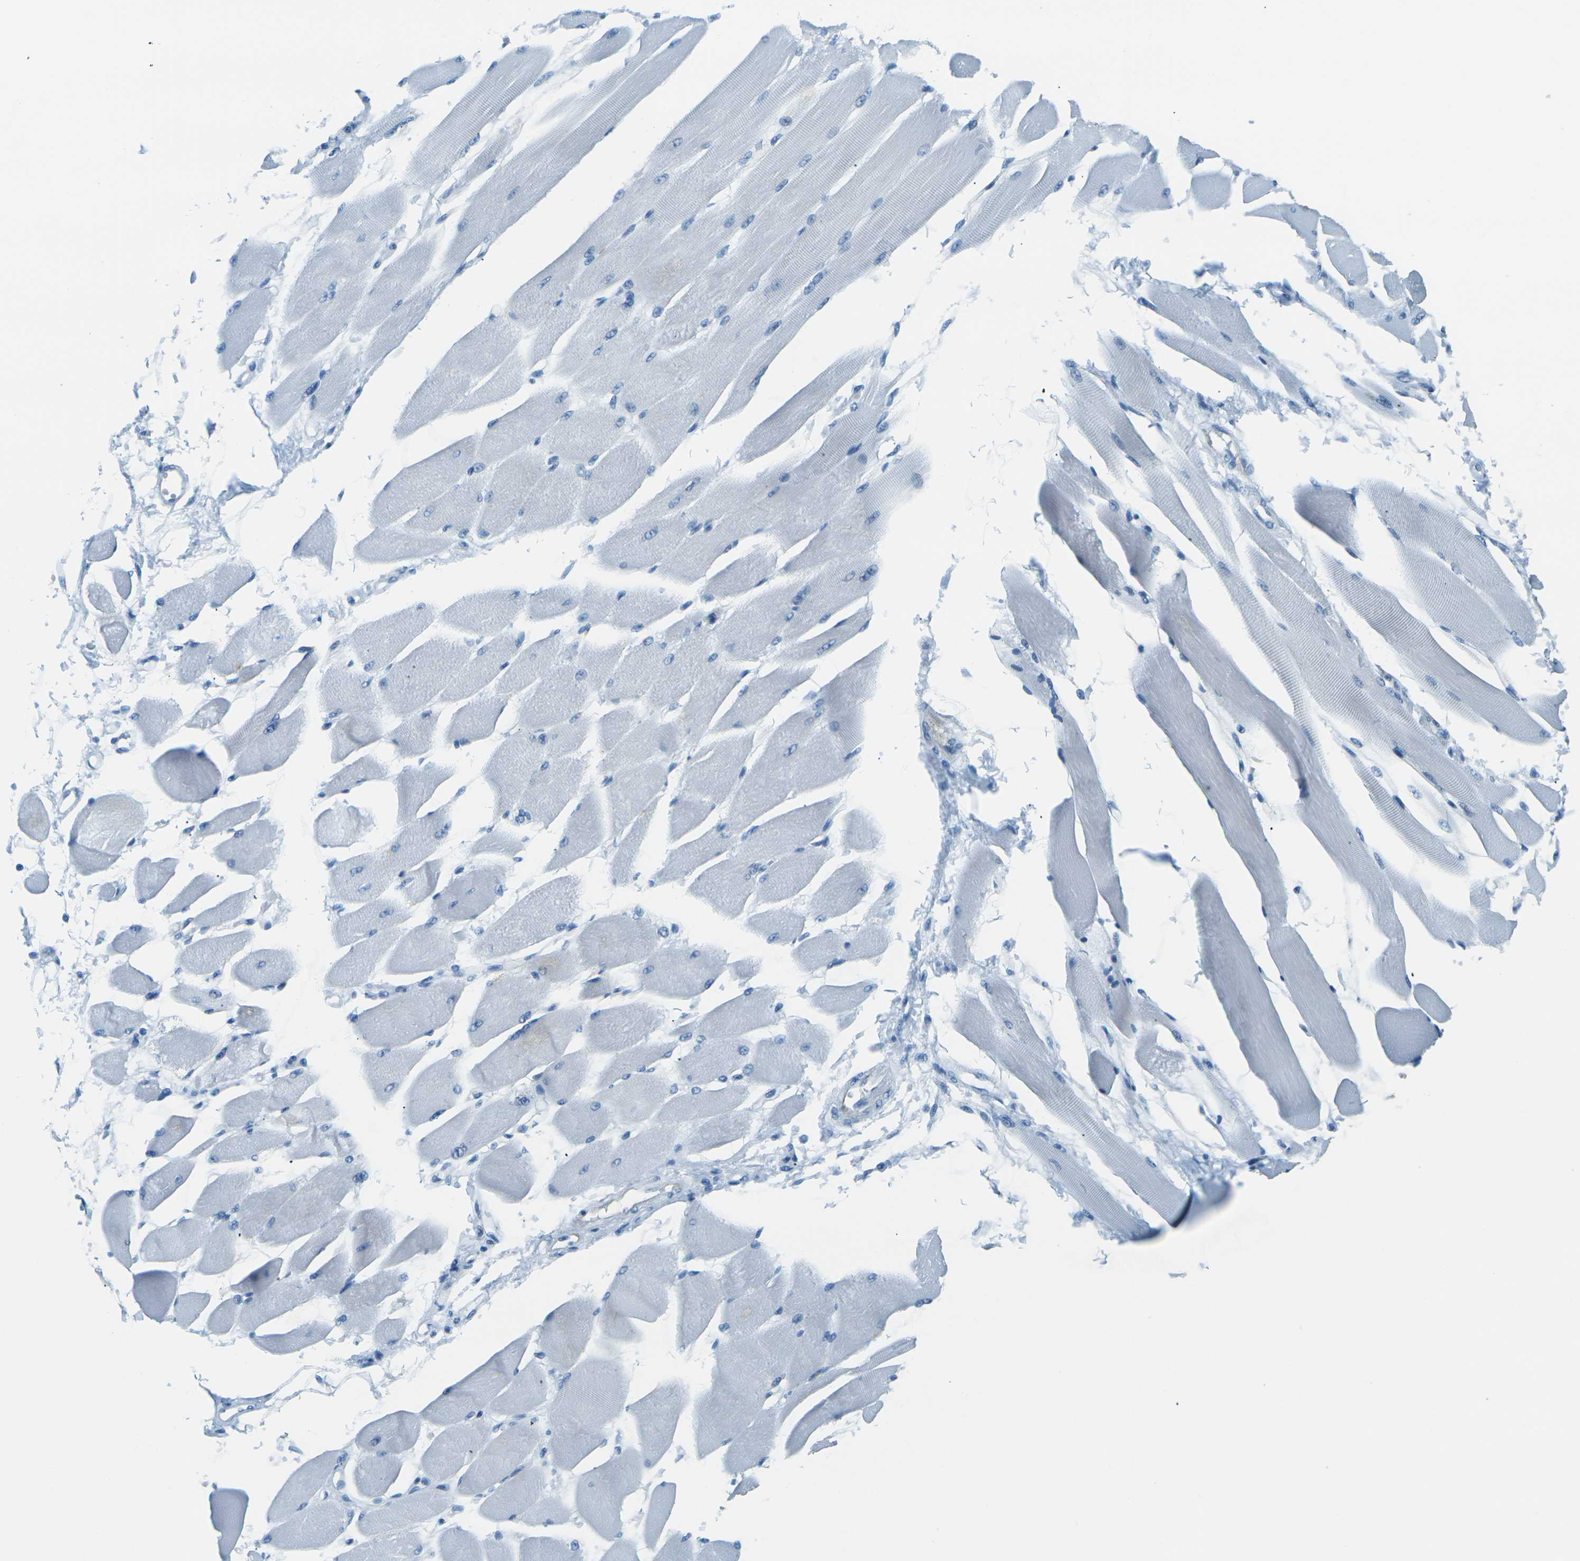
{"staining": {"intensity": "negative", "quantity": "none", "location": "none"}, "tissue": "skeletal muscle", "cell_type": "Myocytes", "image_type": "normal", "snomed": [{"axis": "morphology", "description": "Normal tissue, NOS"}, {"axis": "topography", "description": "Skeletal muscle"}, {"axis": "topography", "description": "Peripheral nerve tissue"}], "caption": "The IHC image has no significant expression in myocytes of skeletal muscle. (DAB (3,3'-diaminobenzidine) immunohistochemistry (IHC) with hematoxylin counter stain).", "gene": "OCLN", "patient": {"sex": "female", "age": 84}}